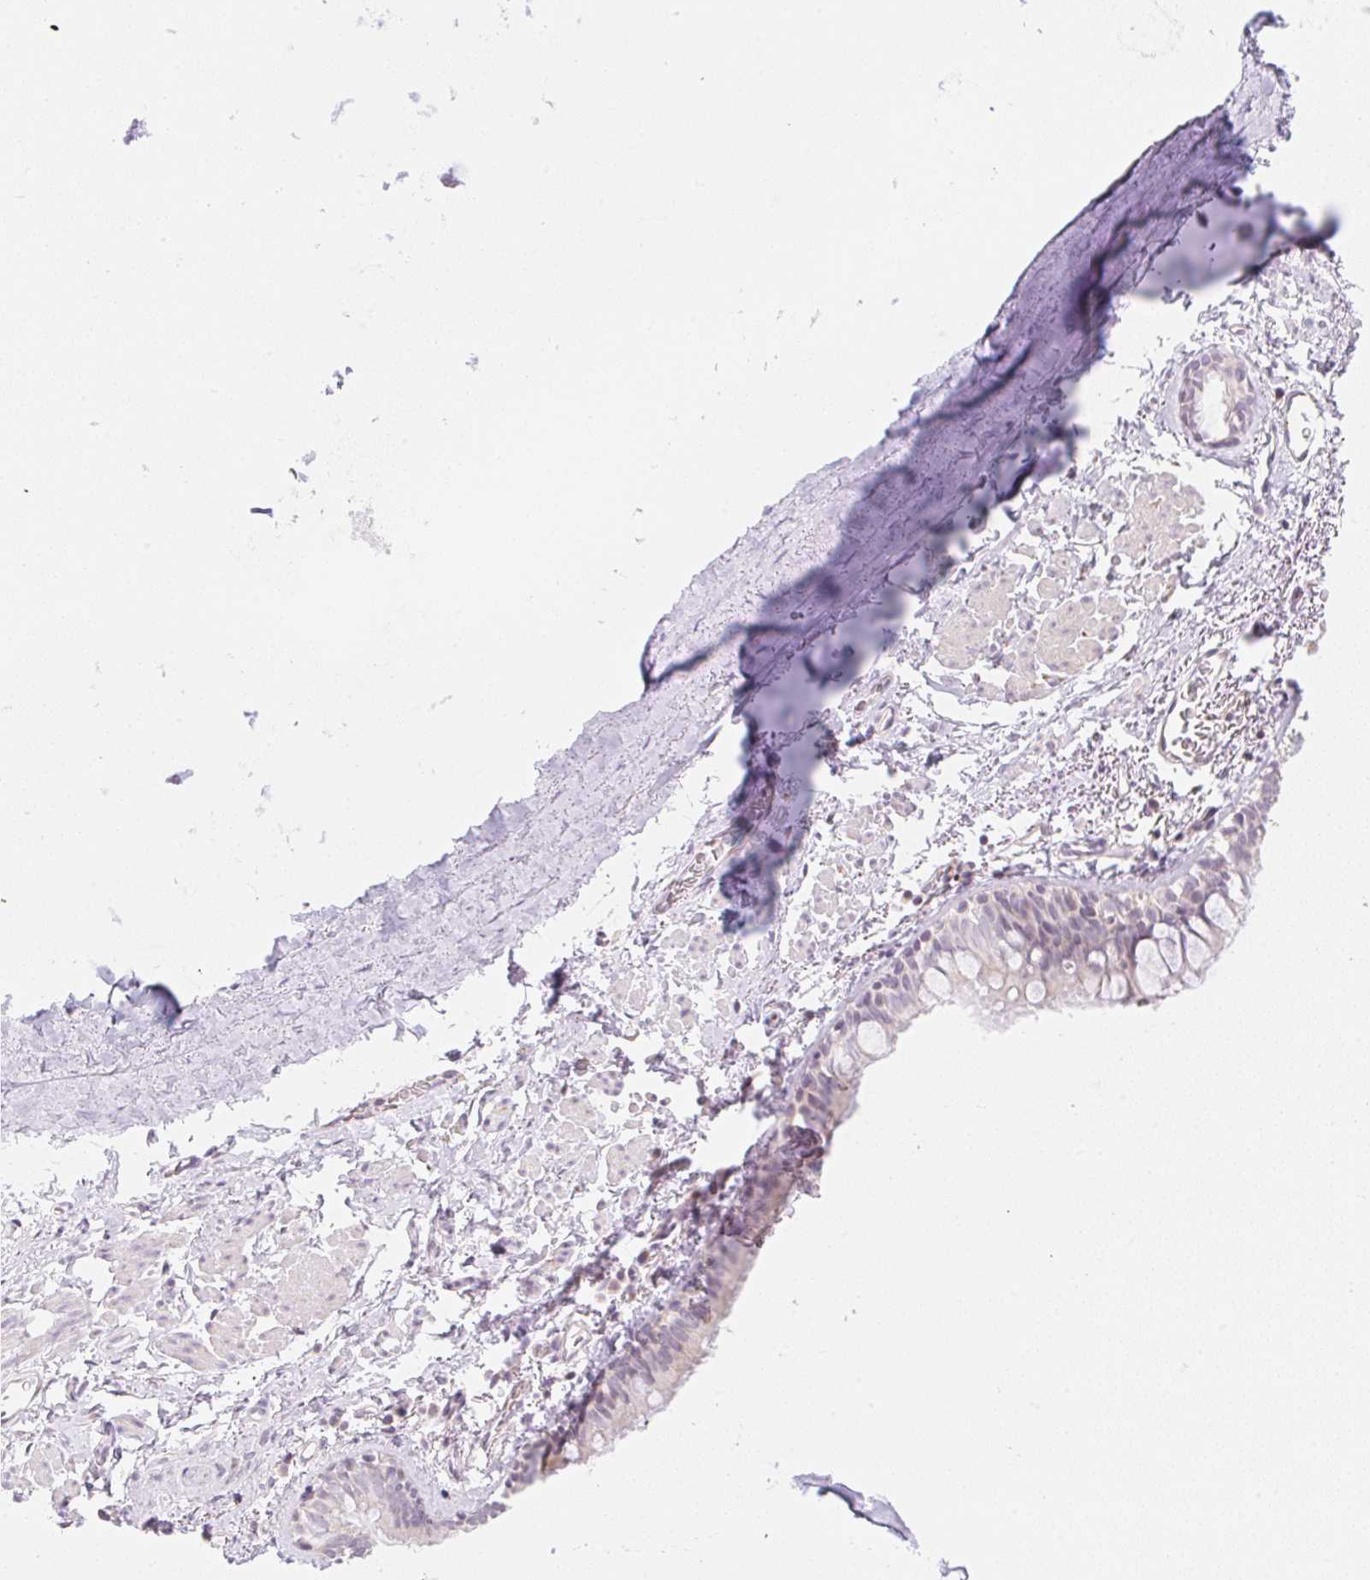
{"staining": {"intensity": "weak", "quantity": "<25%", "location": "cytoplasmic/membranous"}, "tissue": "bronchus", "cell_type": "Respiratory epithelial cells", "image_type": "normal", "snomed": [{"axis": "morphology", "description": "Normal tissue, NOS"}, {"axis": "topography", "description": "Bronchus"}], "caption": "This is a photomicrograph of immunohistochemistry staining of normal bronchus, which shows no positivity in respiratory epithelial cells. The staining was performed using DAB (3,3'-diaminobenzidine) to visualize the protein expression in brown, while the nuclei were stained in blue with hematoxylin (Magnification: 20x).", "gene": "CASKIN1", "patient": {"sex": "male", "age": 67}}